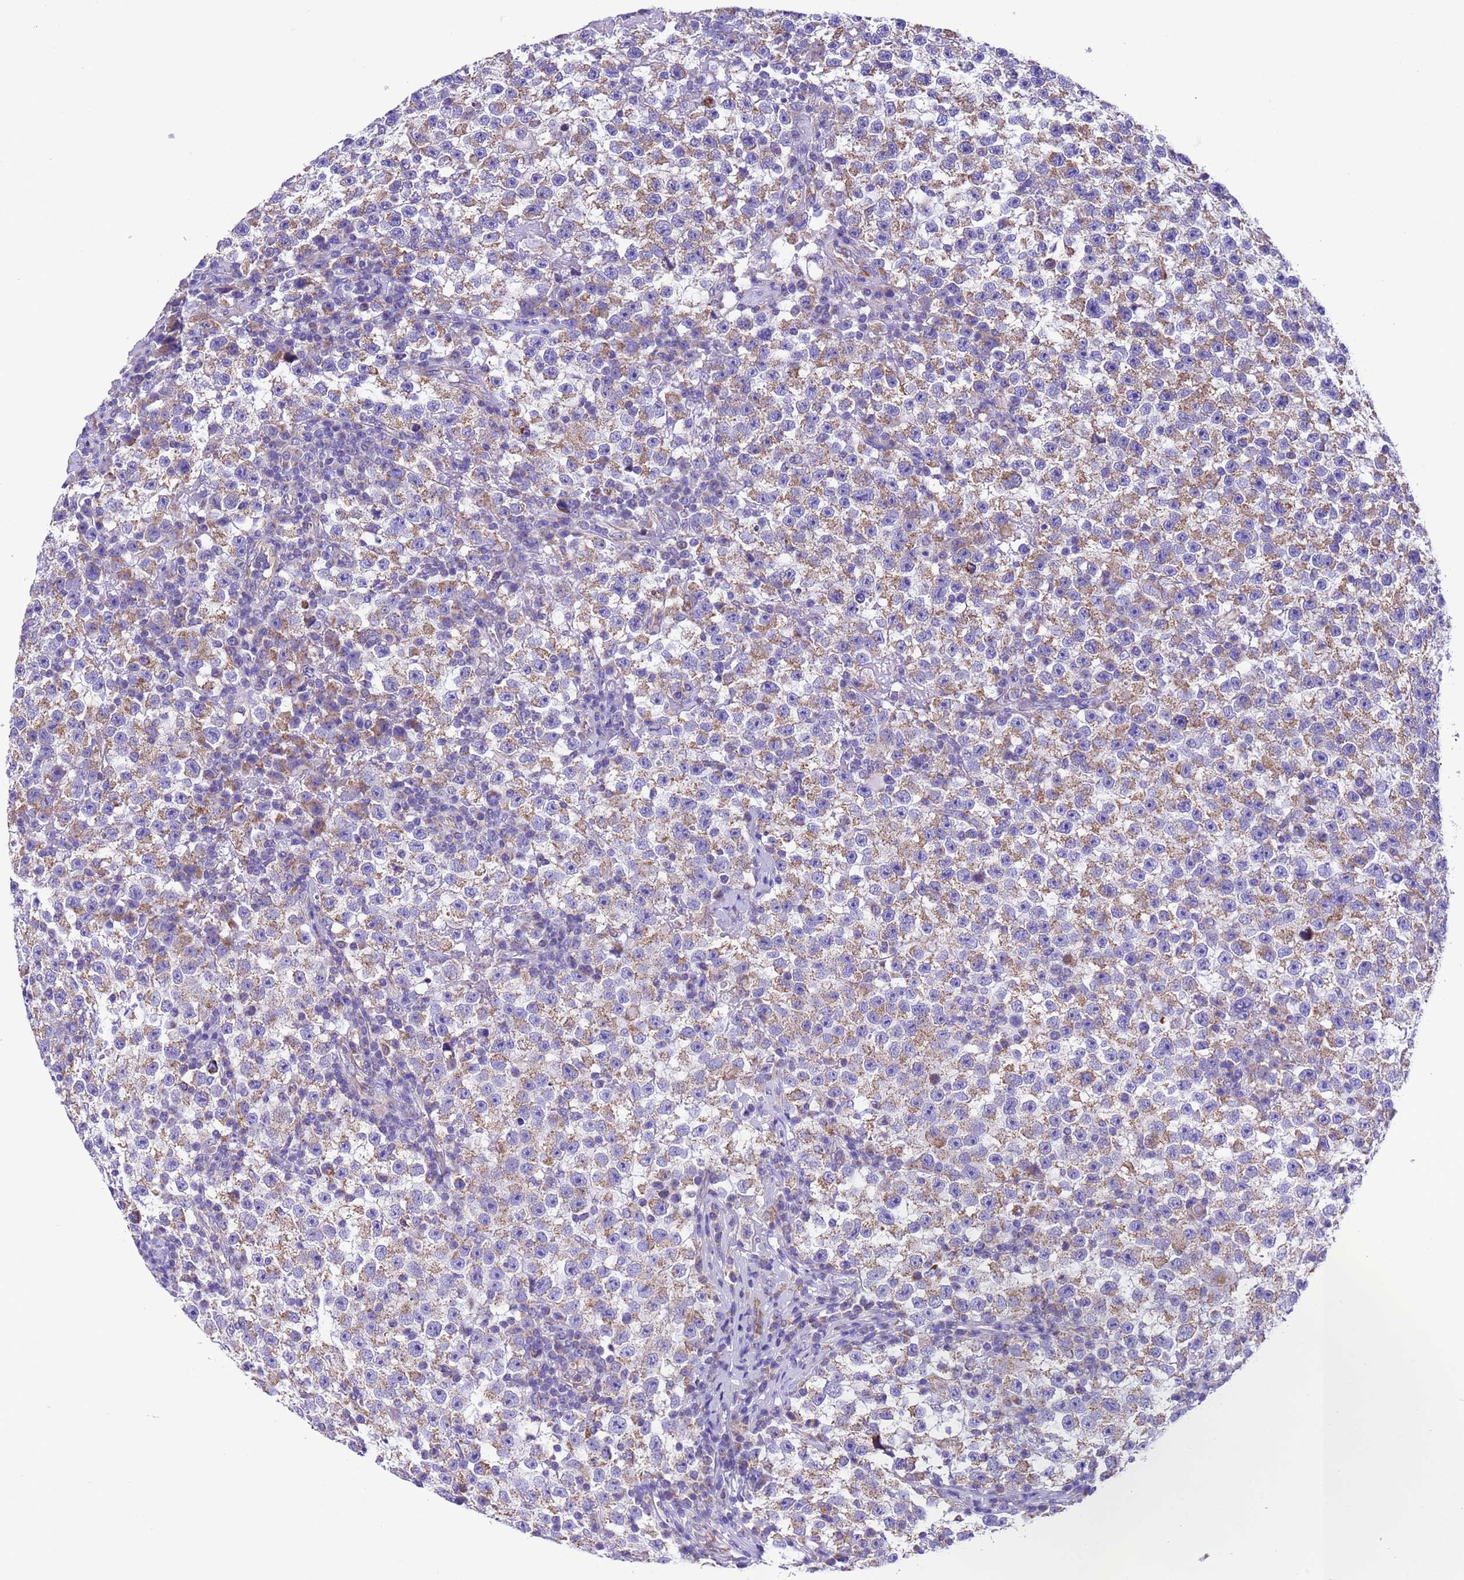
{"staining": {"intensity": "moderate", "quantity": "25%-75%", "location": "cytoplasmic/membranous"}, "tissue": "testis cancer", "cell_type": "Tumor cells", "image_type": "cancer", "snomed": [{"axis": "morphology", "description": "Seminoma, NOS"}, {"axis": "topography", "description": "Testis"}], "caption": "Immunohistochemistry photomicrograph of neoplastic tissue: human testis seminoma stained using immunohistochemistry (IHC) shows medium levels of moderate protein expression localized specifically in the cytoplasmic/membranous of tumor cells, appearing as a cytoplasmic/membranous brown color.", "gene": "CCDC191", "patient": {"sex": "male", "age": 22}}